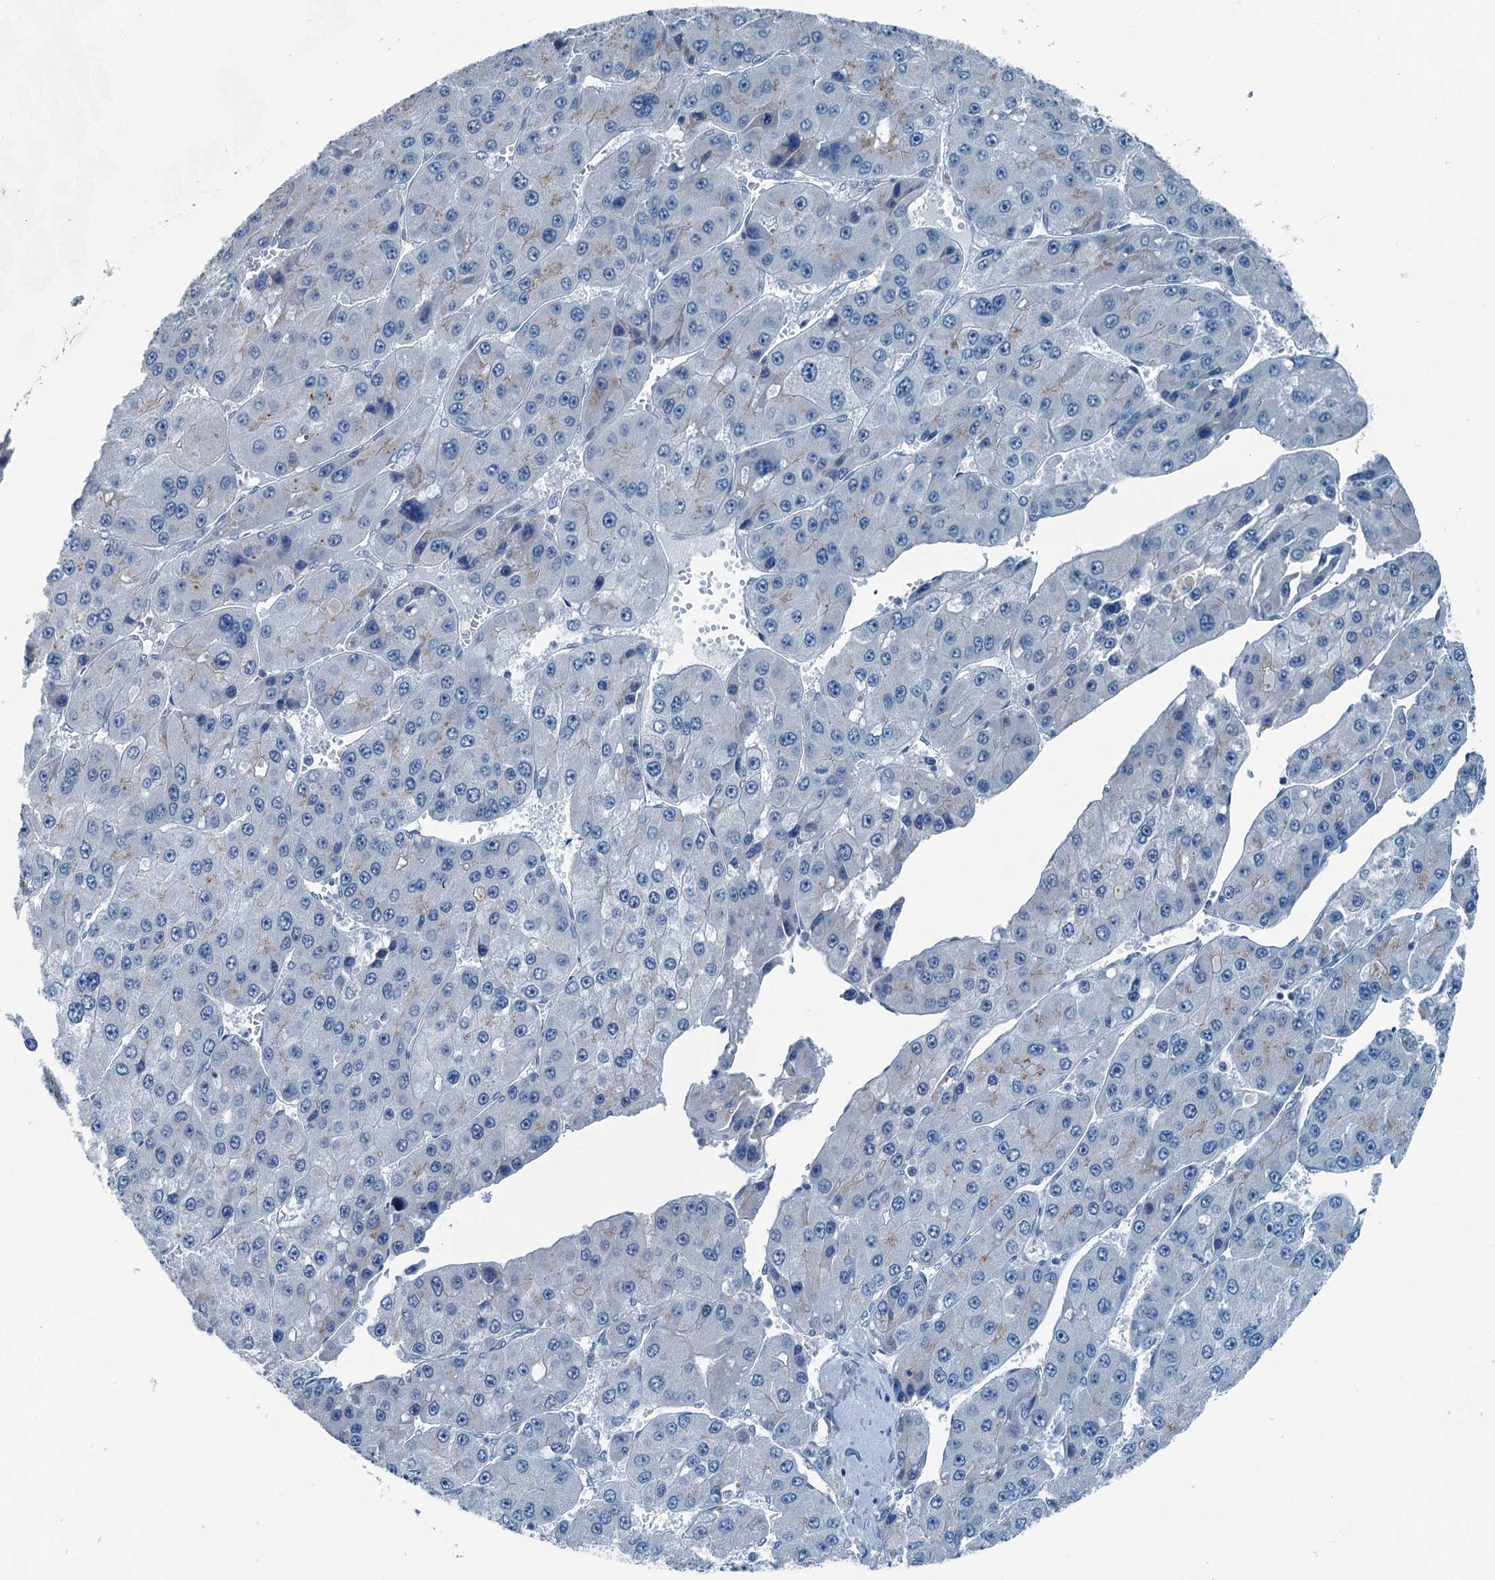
{"staining": {"intensity": "negative", "quantity": "none", "location": "none"}, "tissue": "liver cancer", "cell_type": "Tumor cells", "image_type": "cancer", "snomed": [{"axis": "morphology", "description": "Carcinoma, Hepatocellular, NOS"}, {"axis": "topography", "description": "Liver"}], "caption": "Image shows no significant protein expression in tumor cells of liver cancer.", "gene": "GFOD2", "patient": {"sex": "female", "age": 73}}